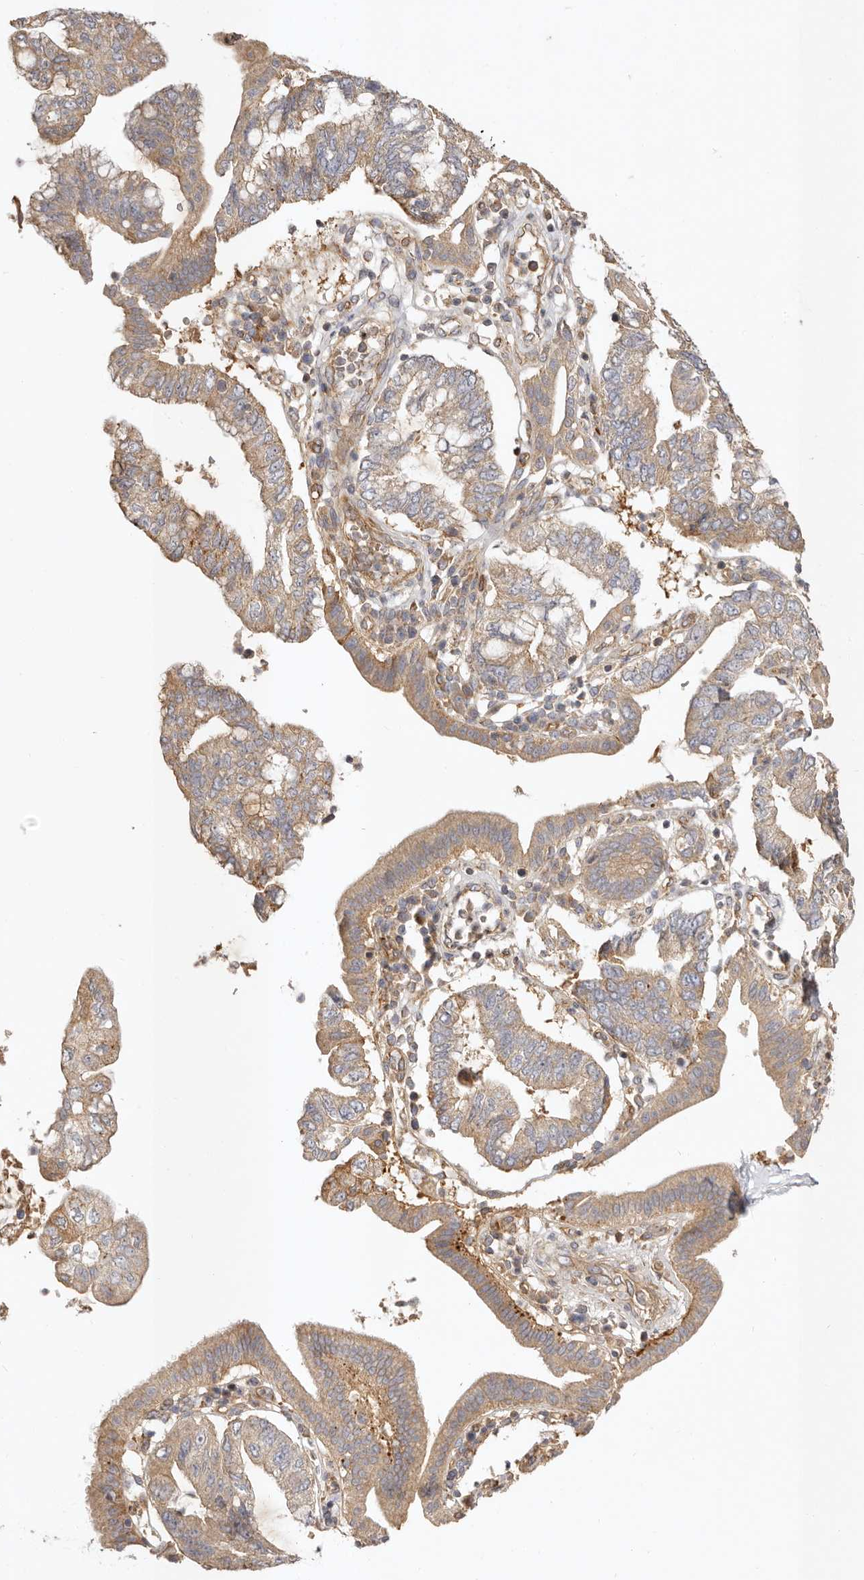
{"staining": {"intensity": "moderate", "quantity": ">75%", "location": "cytoplasmic/membranous"}, "tissue": "pancreatic cancer", "cell_type": "Tumor cells", "image_type": "cancer", "snomed": [{"axis": "morphology", "description": "Adenocarcinoma, NOS"}, {"axis": "topography", "description": "Pancreas"}], "caption": "Human pancreatic cancer stained for a protein (brown) exhibits moderate cytoplasmic/membranous positive staining in approximately >75% of tumor cells.", "gene": "ADAMTS9", "patient": {"sex": "female", "age": 73}}